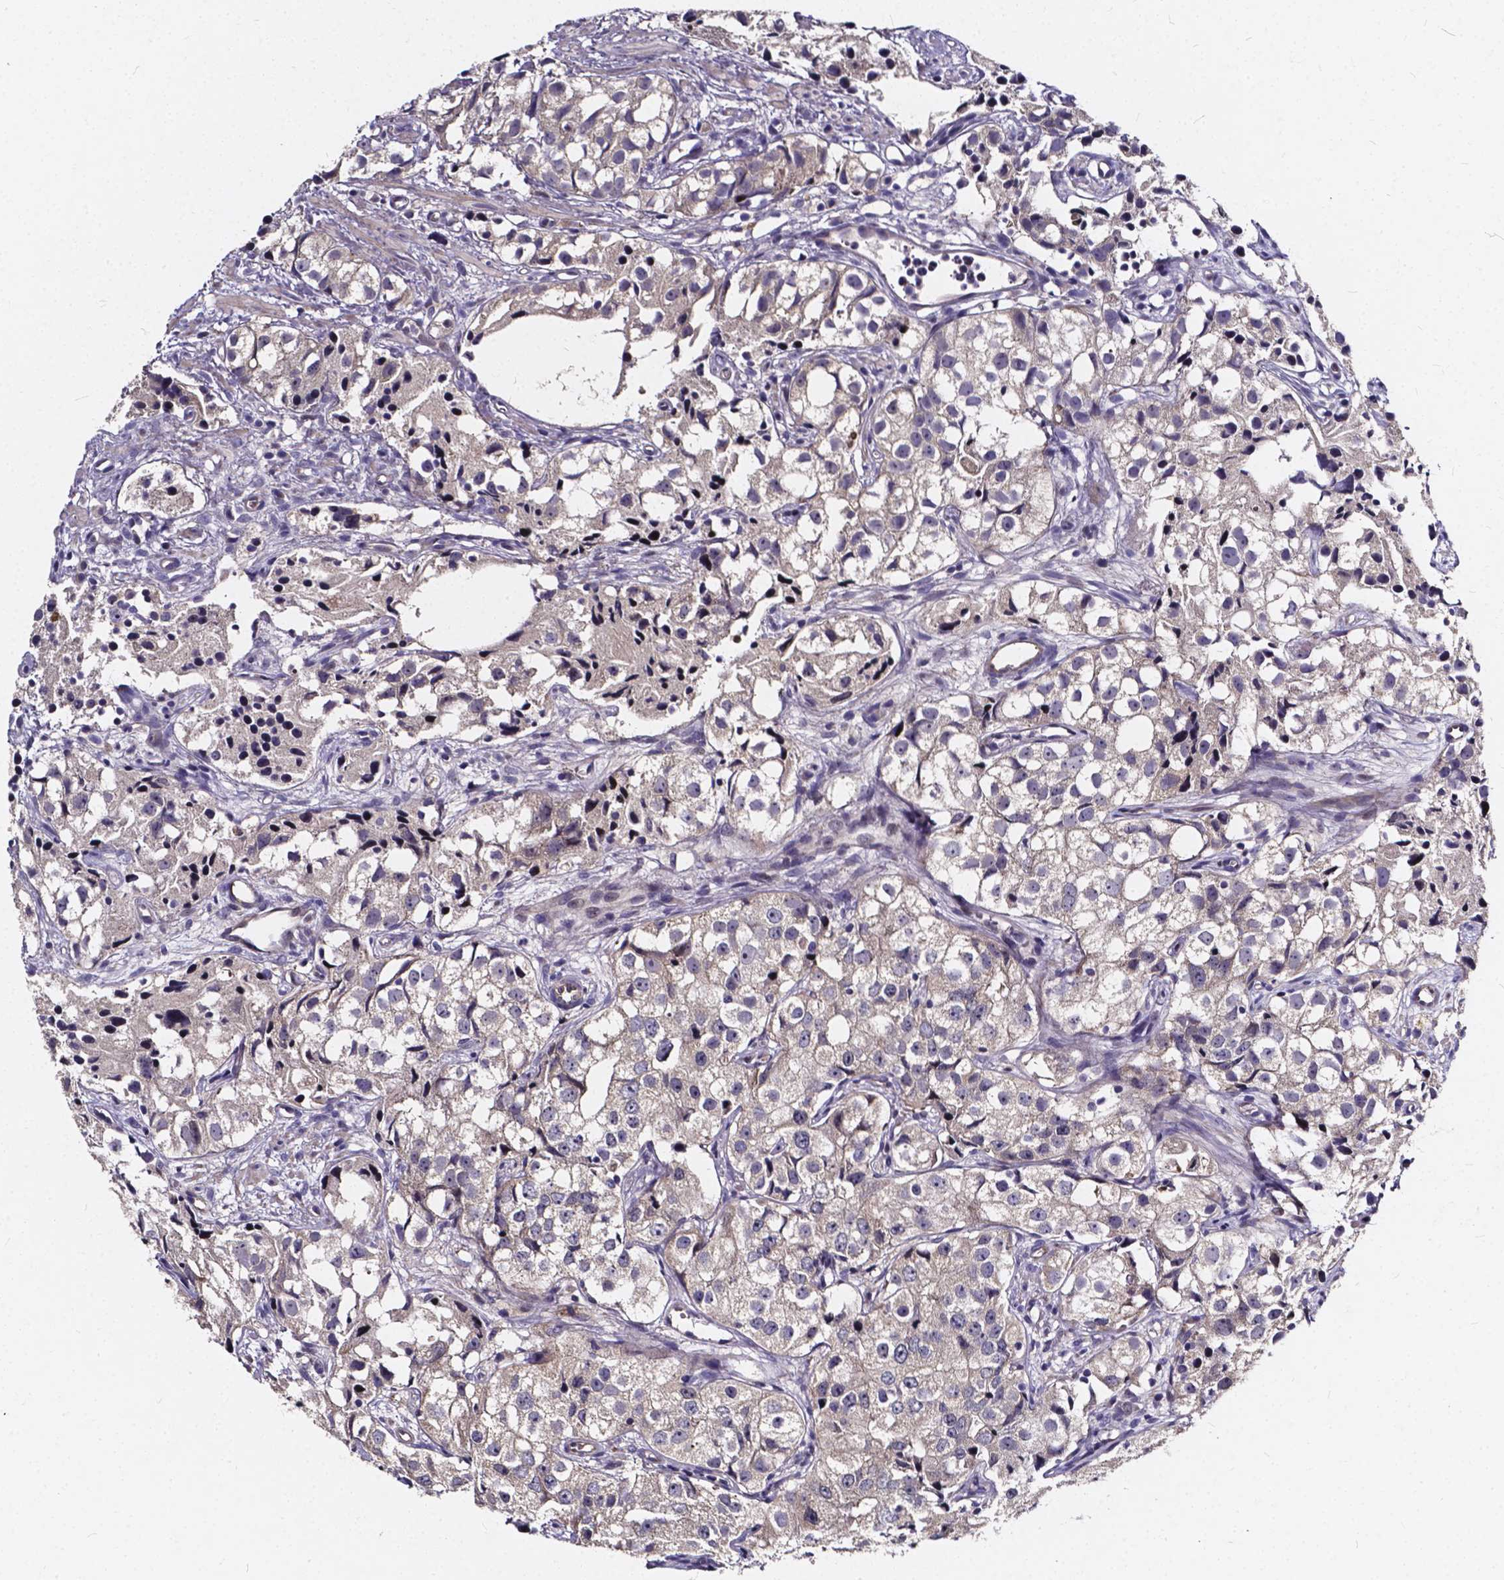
{"staining": {"intensity": "negative", "quantity": "none", "location": "none"}, "tissue": "prostate cancer", "cell_type": "Tumor cells", "image_type": "cancer", "snomed": [{"axis": "morphology", "description": "Adenocarcinoma, High grade"}, {"axis": "topography", "description": "Prostate"}], "caption": "Tumor cells show no significant positivity in prostate cancer.", "gene": "SOWAHA", "patient": {"sex": "male", "age": 68}}